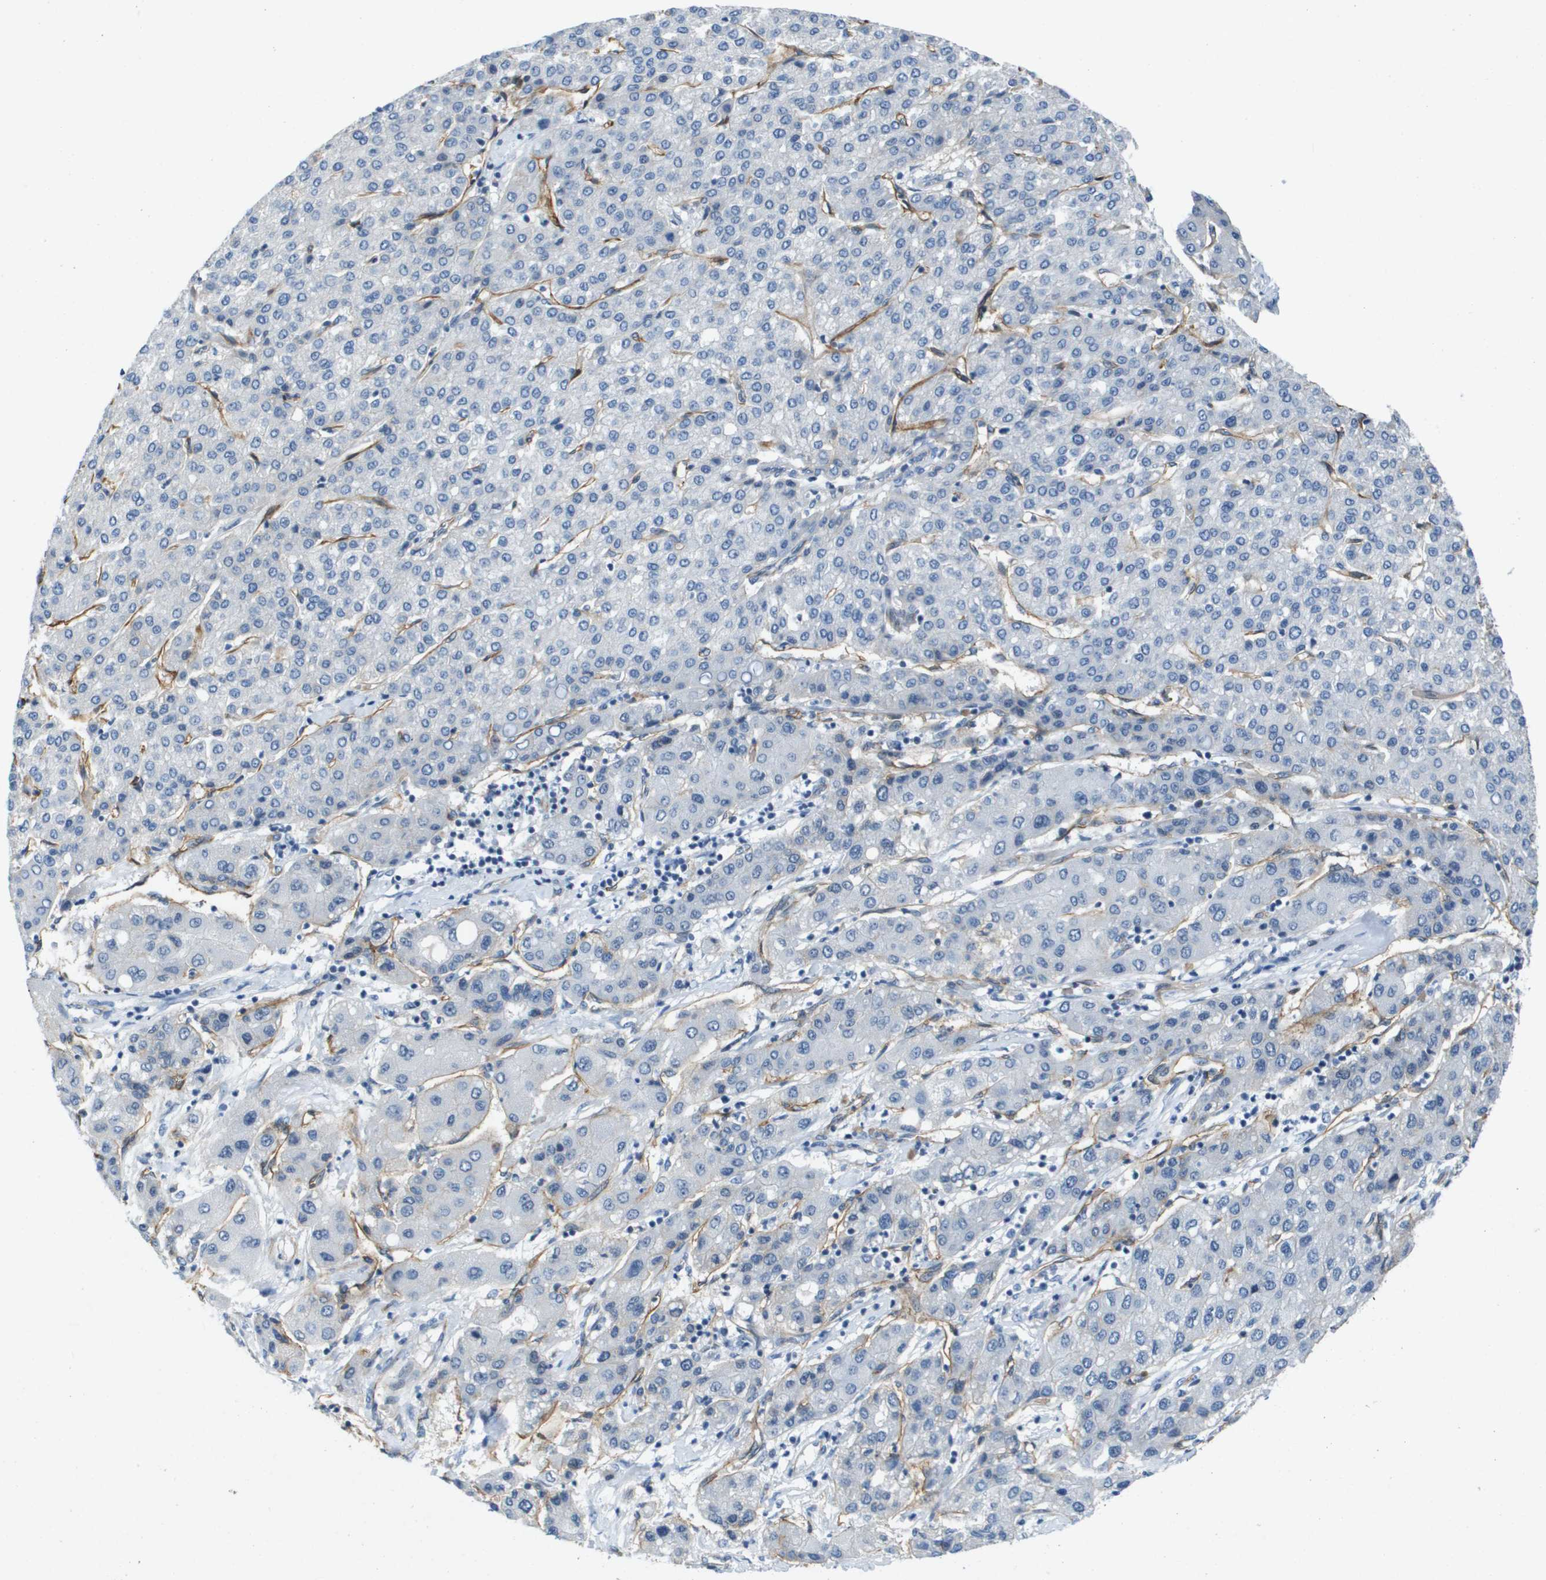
{"staining": {"intensity": "negative", "quantity": "none", "location": "none"}, "tissue": "liver cancer", "cell_type": "Tumor cells", "image_type": "cancer", "snomed": [{"axis": "morphology", "description": "Carcinoma, Hepatocellular, NOS"}, {"axis": "topography", "description": "Liver"}], "caption": "Tumor cells are negative for brown protein staining in liver cancer (hepatocellular carcinoma).", "gene": "ITGA6", "patient": {"sex": "male", "age": 65}}